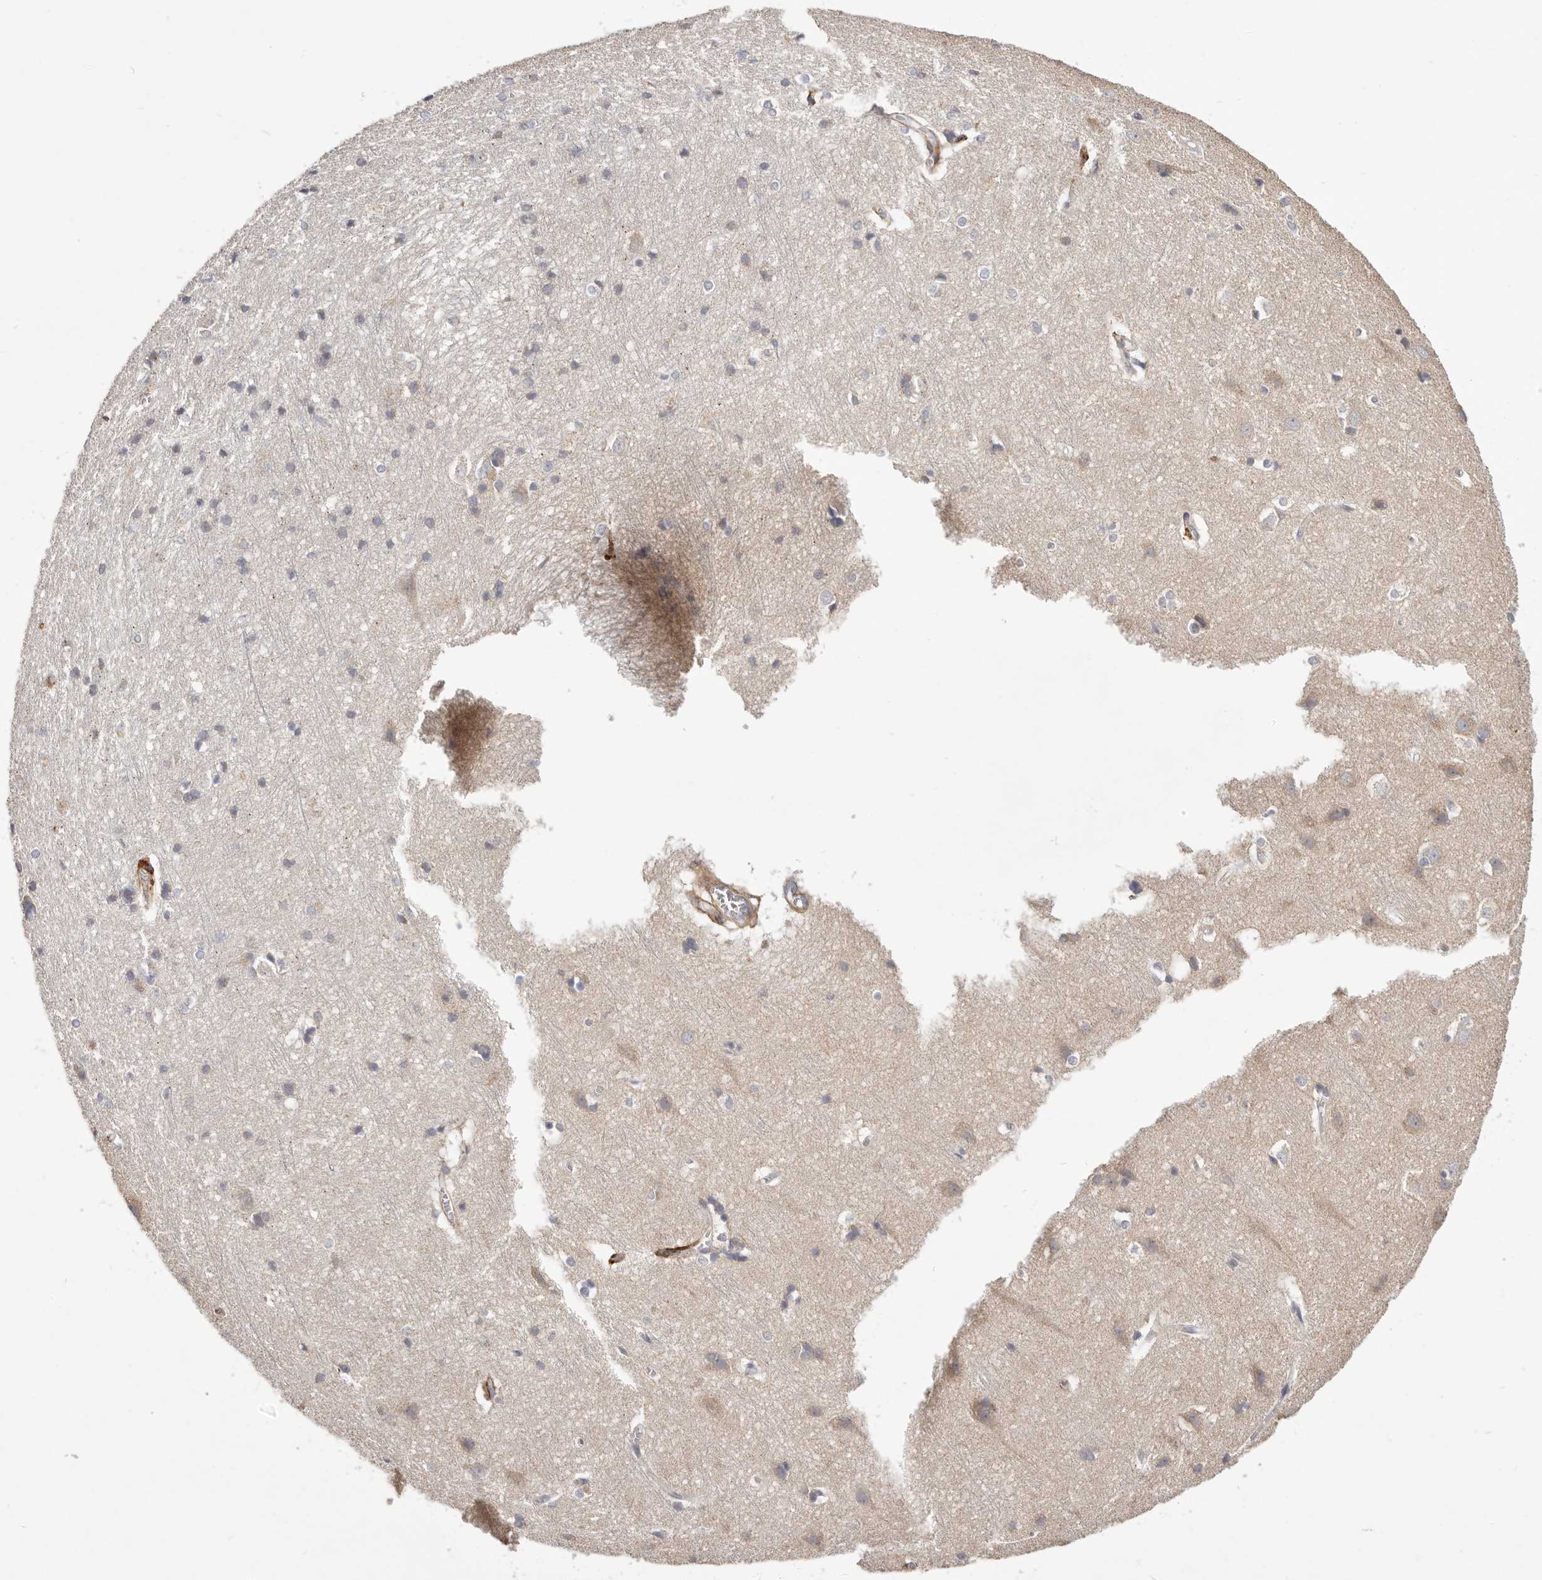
{"staining": {"intensity": "negative", "quantity": "none", "location": "none"}, "tissue": "cerebral cortex", "cell_type": "Endothelial cells", "image_type": "normal", "snomed": [{"axis": "morphology", "description": "Normal tissue, NOS"}, {"axis": "topography", "description": "Cerebral cortex"}], "caption": "Immunohistochemistry image of normal human cerebral cortex stained for a protein (brown), which exhibits no expression in endothelial cells.", "gene": "MRPS10", "patient": {"sex": "male", "age": 54}}